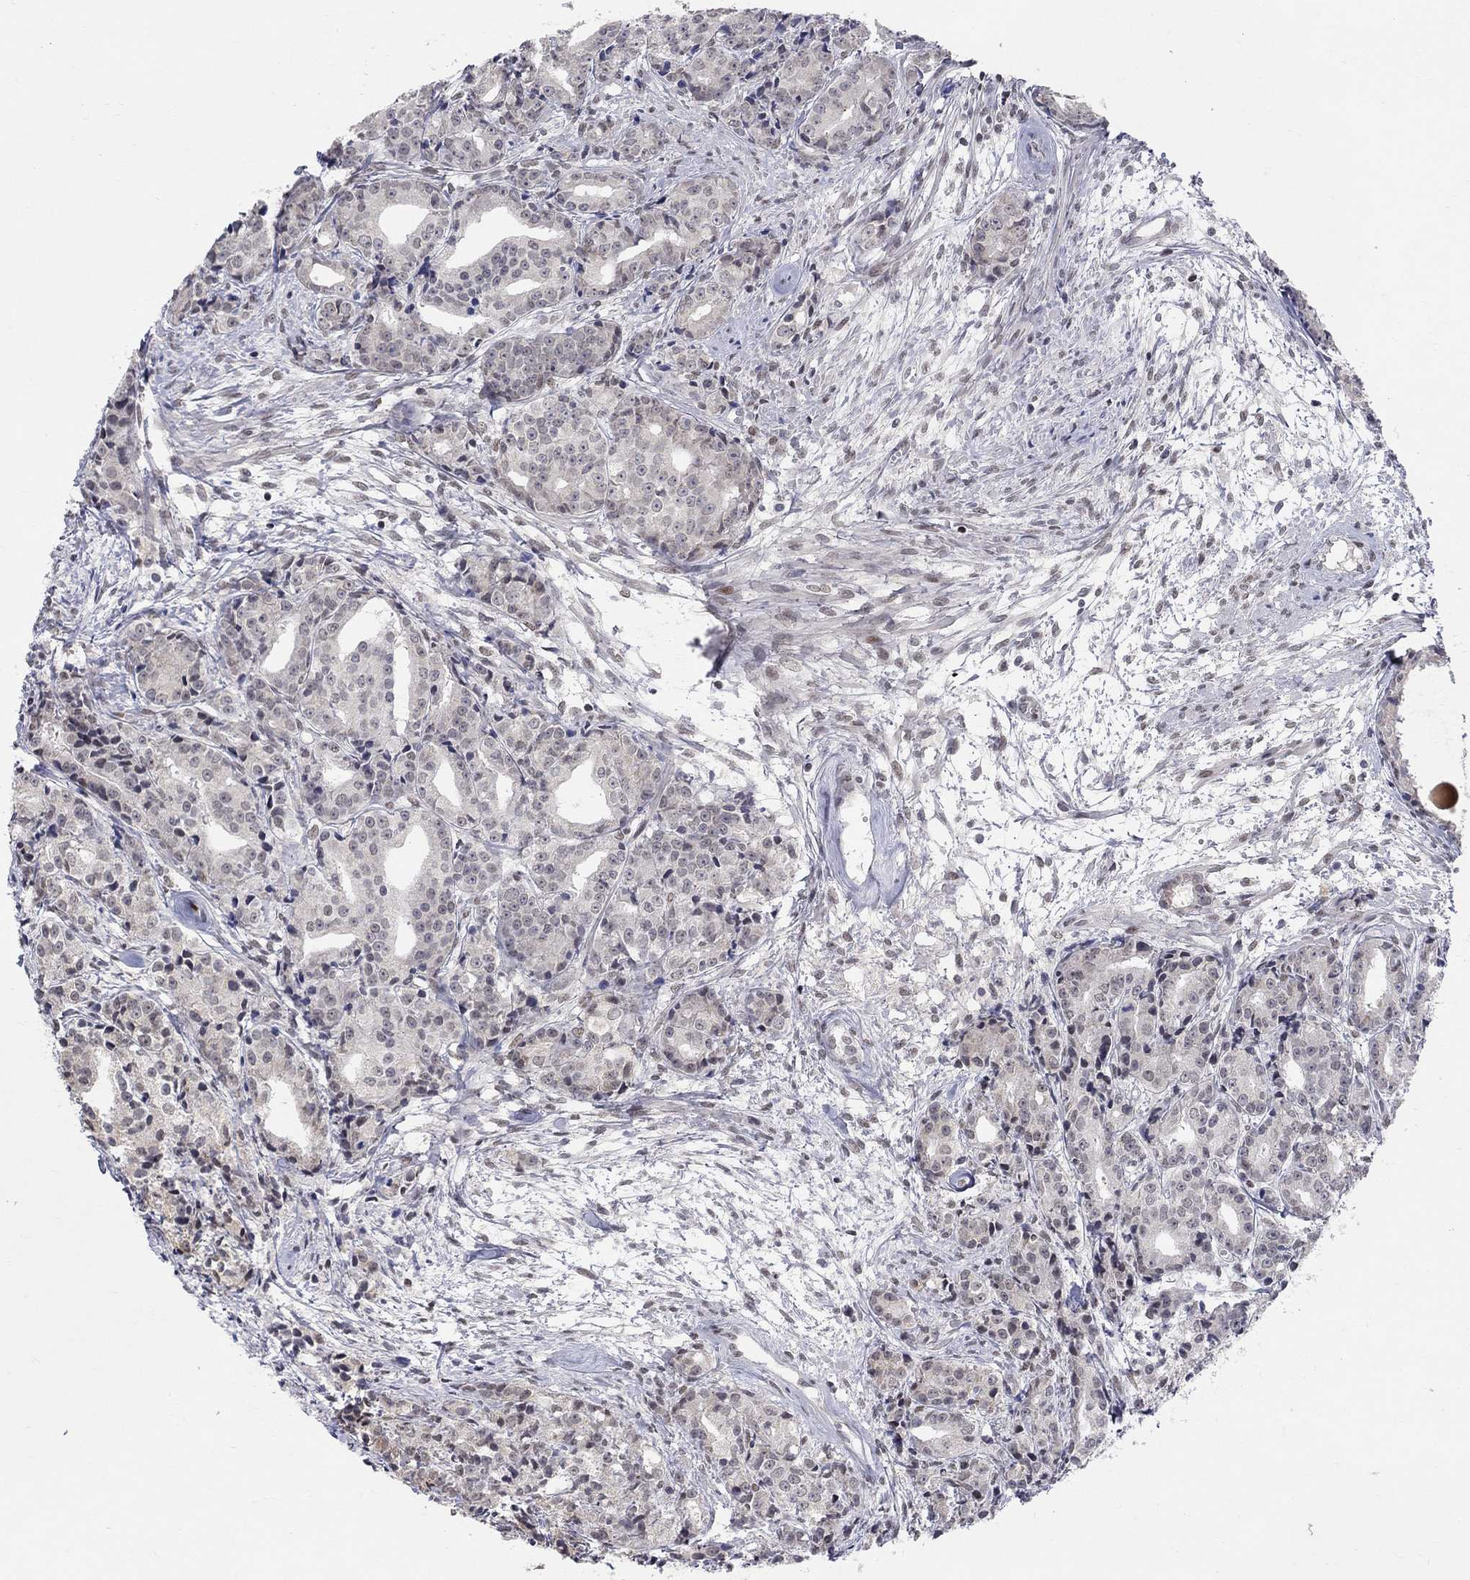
{"staining": {"intensity": "negative", "quantity": "none", "location": "none"}, "tissue": "prostate cancer", "cell_type": "Tumor cells", "image_type": "cancer", "snomed": [{"axis": "morphology", "description": "Adenocarcinoma, Medium grade"}, {"axis": "topography", "description": "Prostate"}], "caption": "Human prostate cancer stained for a protein using IHC displays no expression in tumor cells.", "gene": "KLF12", "patient": {"sex": "male", "age": 74}}